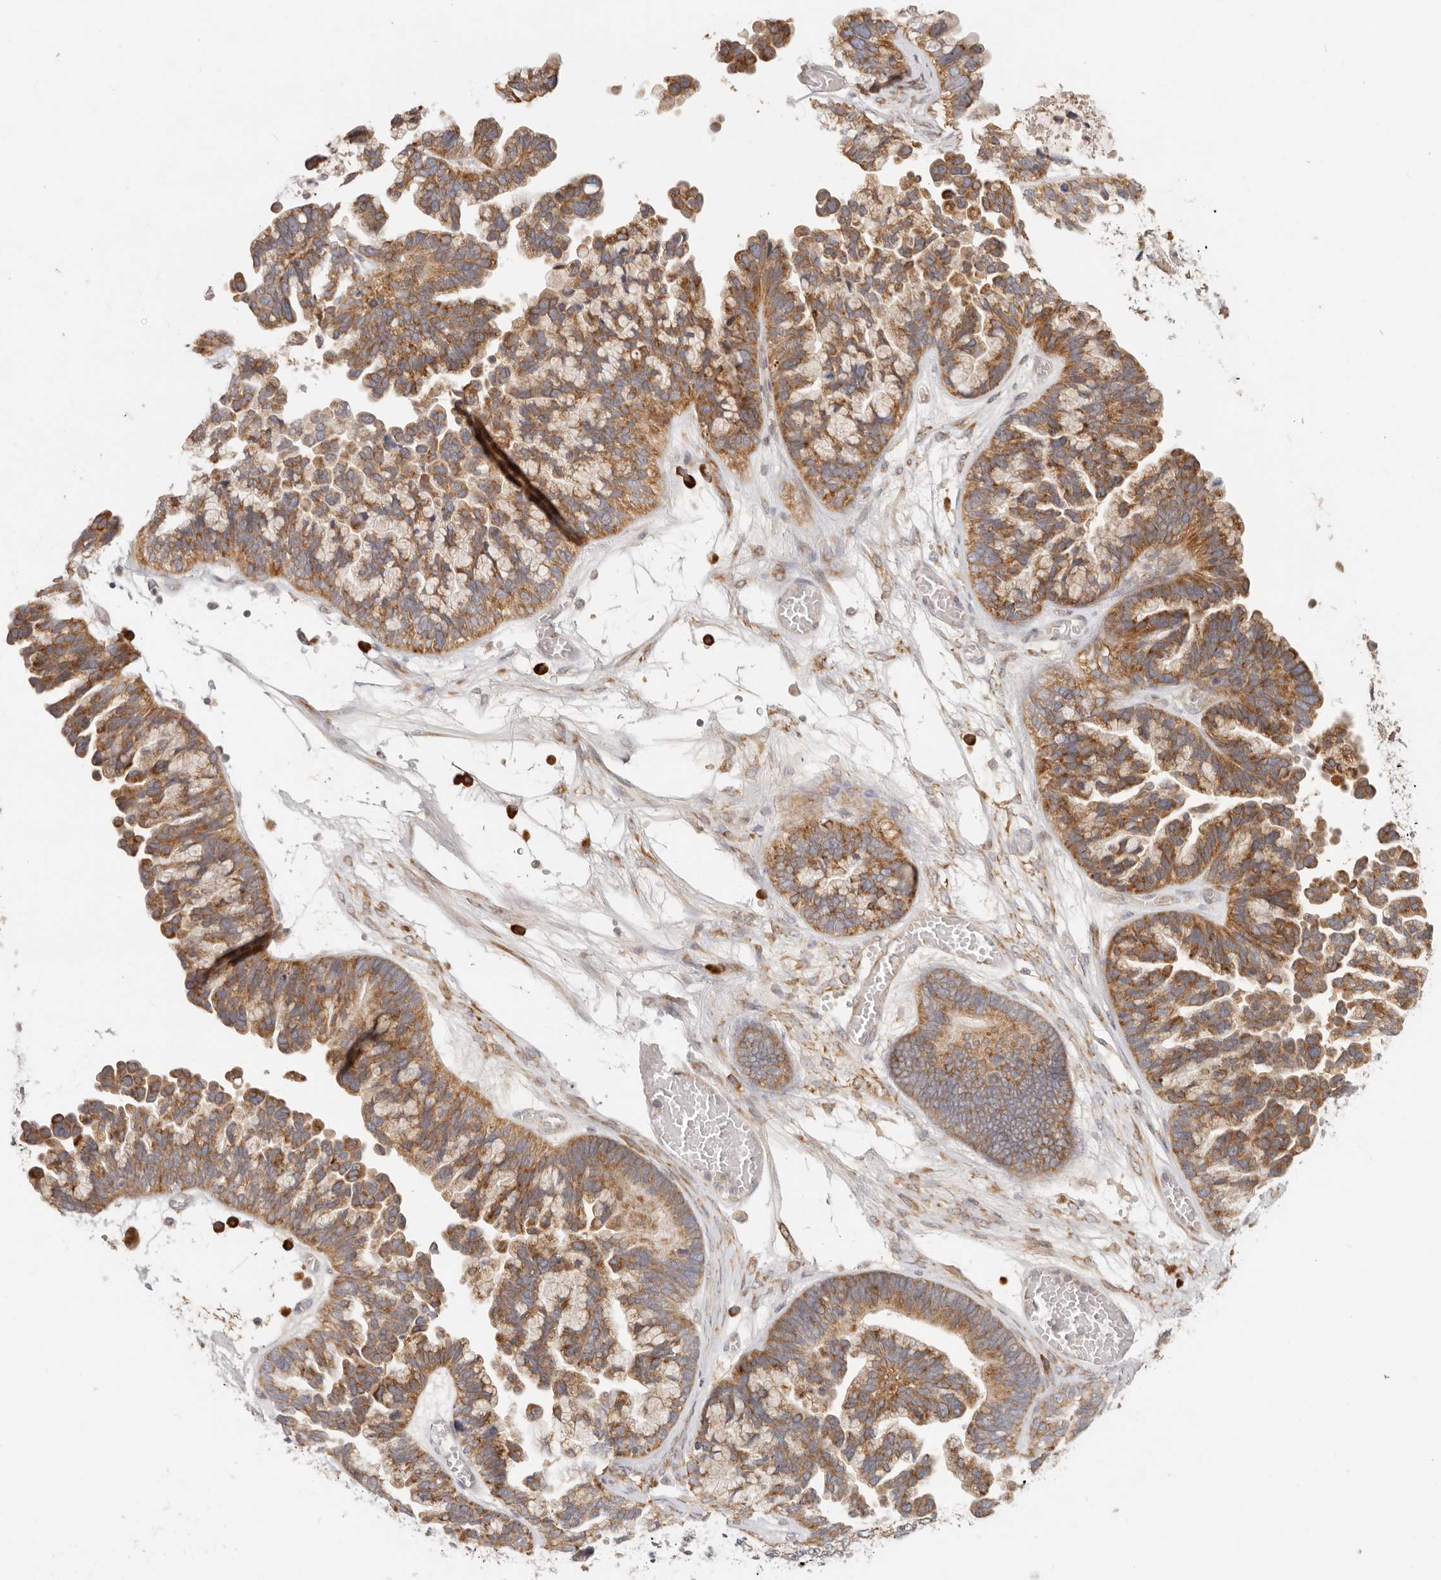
{"staining": {"intensity": "moderate", "quantity": ">75%", "location": "cytoplasmic/membranous"}, "tissue": "ovarian cancer", "cell_type": "Tumor cells", "image_type": "cancer", "snomed": [{"axis": "morphology", "description": "Cystadenocarcinoma, serous, NOS"}, {"axis": "topography", "description": "Ovary"}], "caption": "Human ovarian cancer stained for a protein (brown) shows moderate cytoplasmic/membranous positive expression in approximately >75% of tumor cells.", "gene": "PABPC4", "patient": {"sex": "female", "age": 56}}